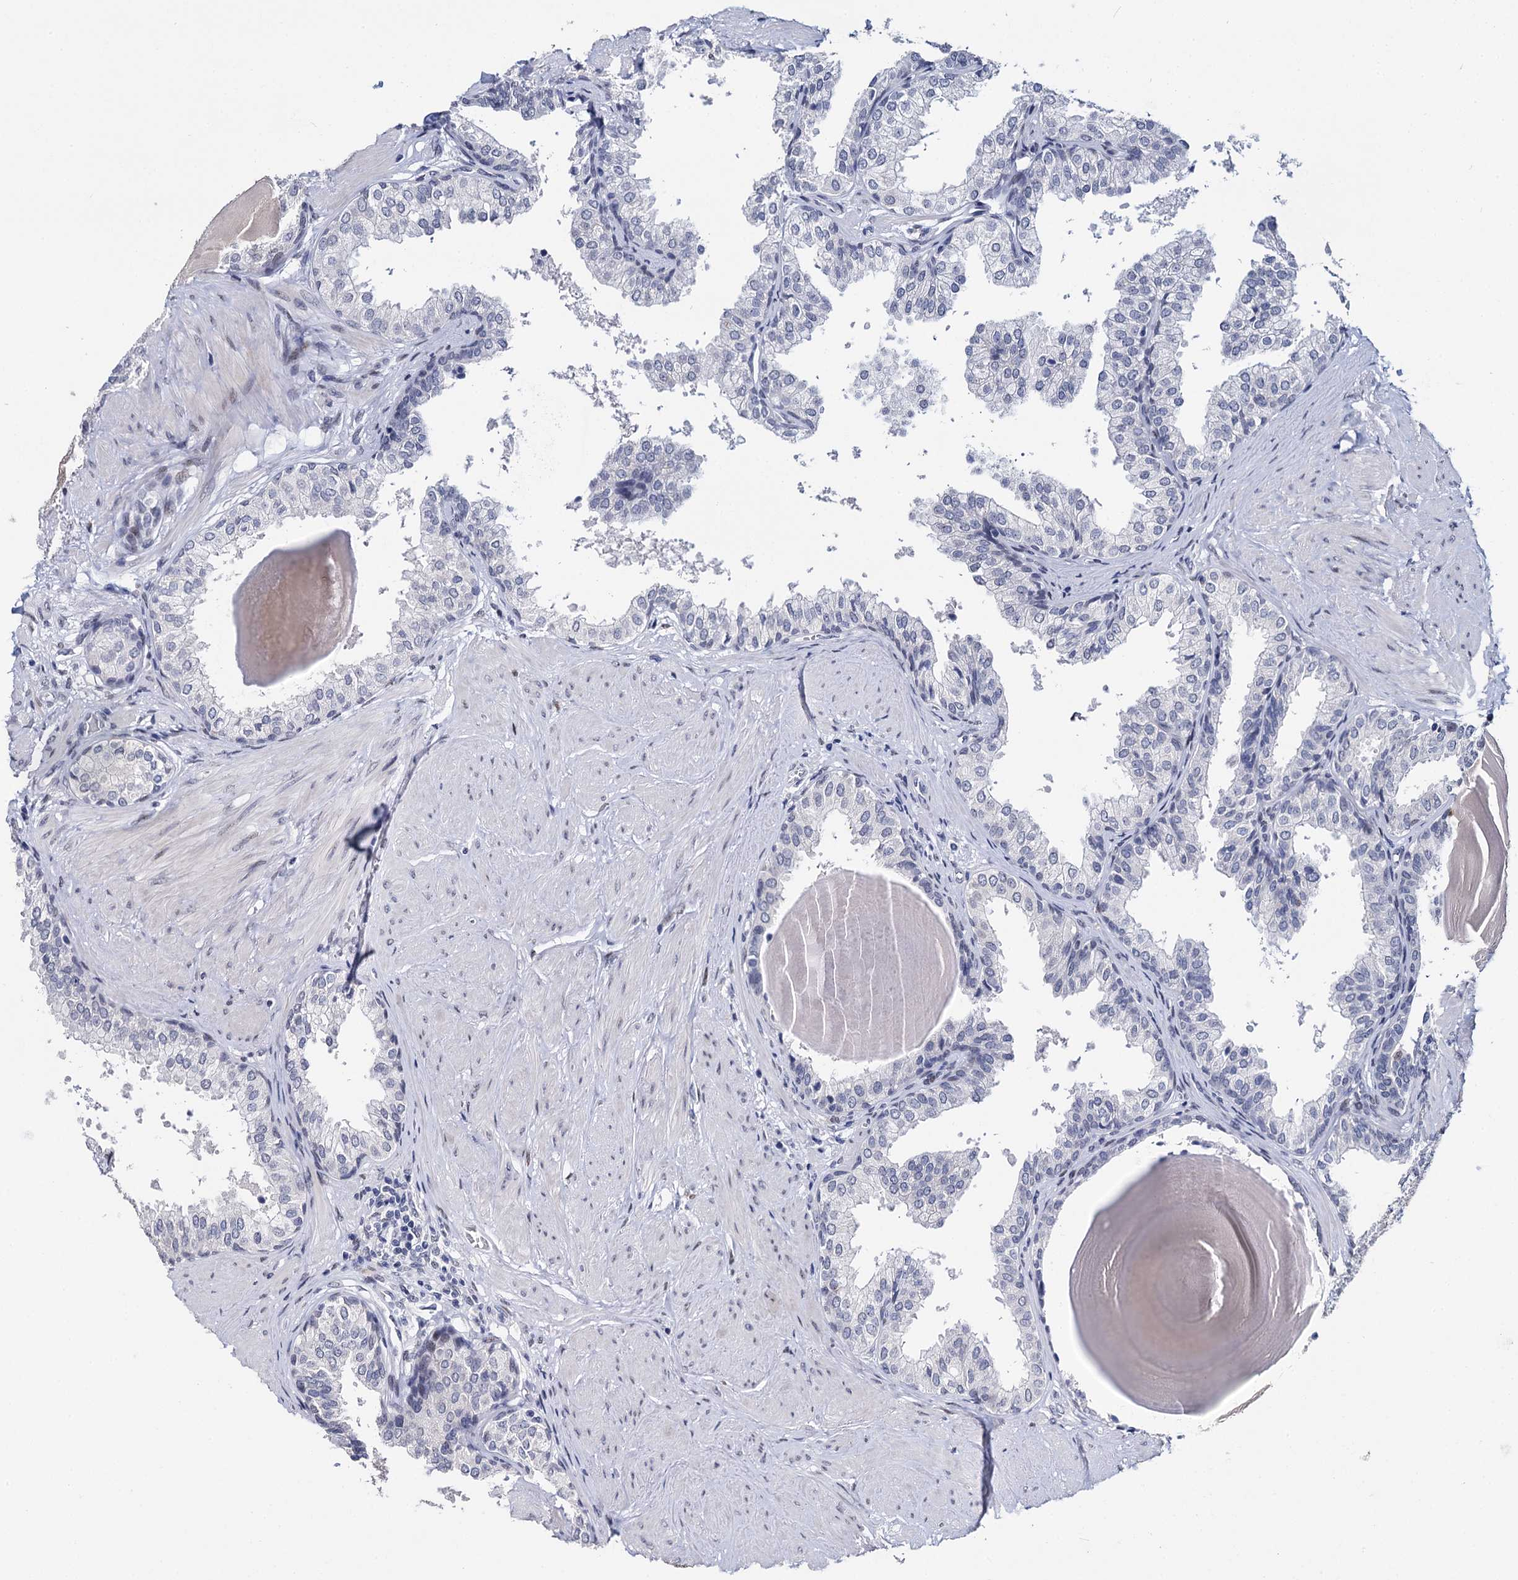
{"staining": {"intensity": "negative", "quantity": "none", "location": "none"}, "tissue": "prostate", "cell_type": "Glandular cells", "image_type": "normal", "snomed": [{"axis": "morphology", "description": "Normal tissue, NOS"}, {"axis": "topography", "description": "Prostate"}], "caption": "An image of prostate stained for a protein exhibits no brown staining in glandular cells. The staining was performed using DAB to visualize the protein expression in brown, while the nuclei were stained in blue with hematoxylin (Magnification: 20x).", "gene": "MAGEA4", "patient": {"sex": "male", "age": 48}}